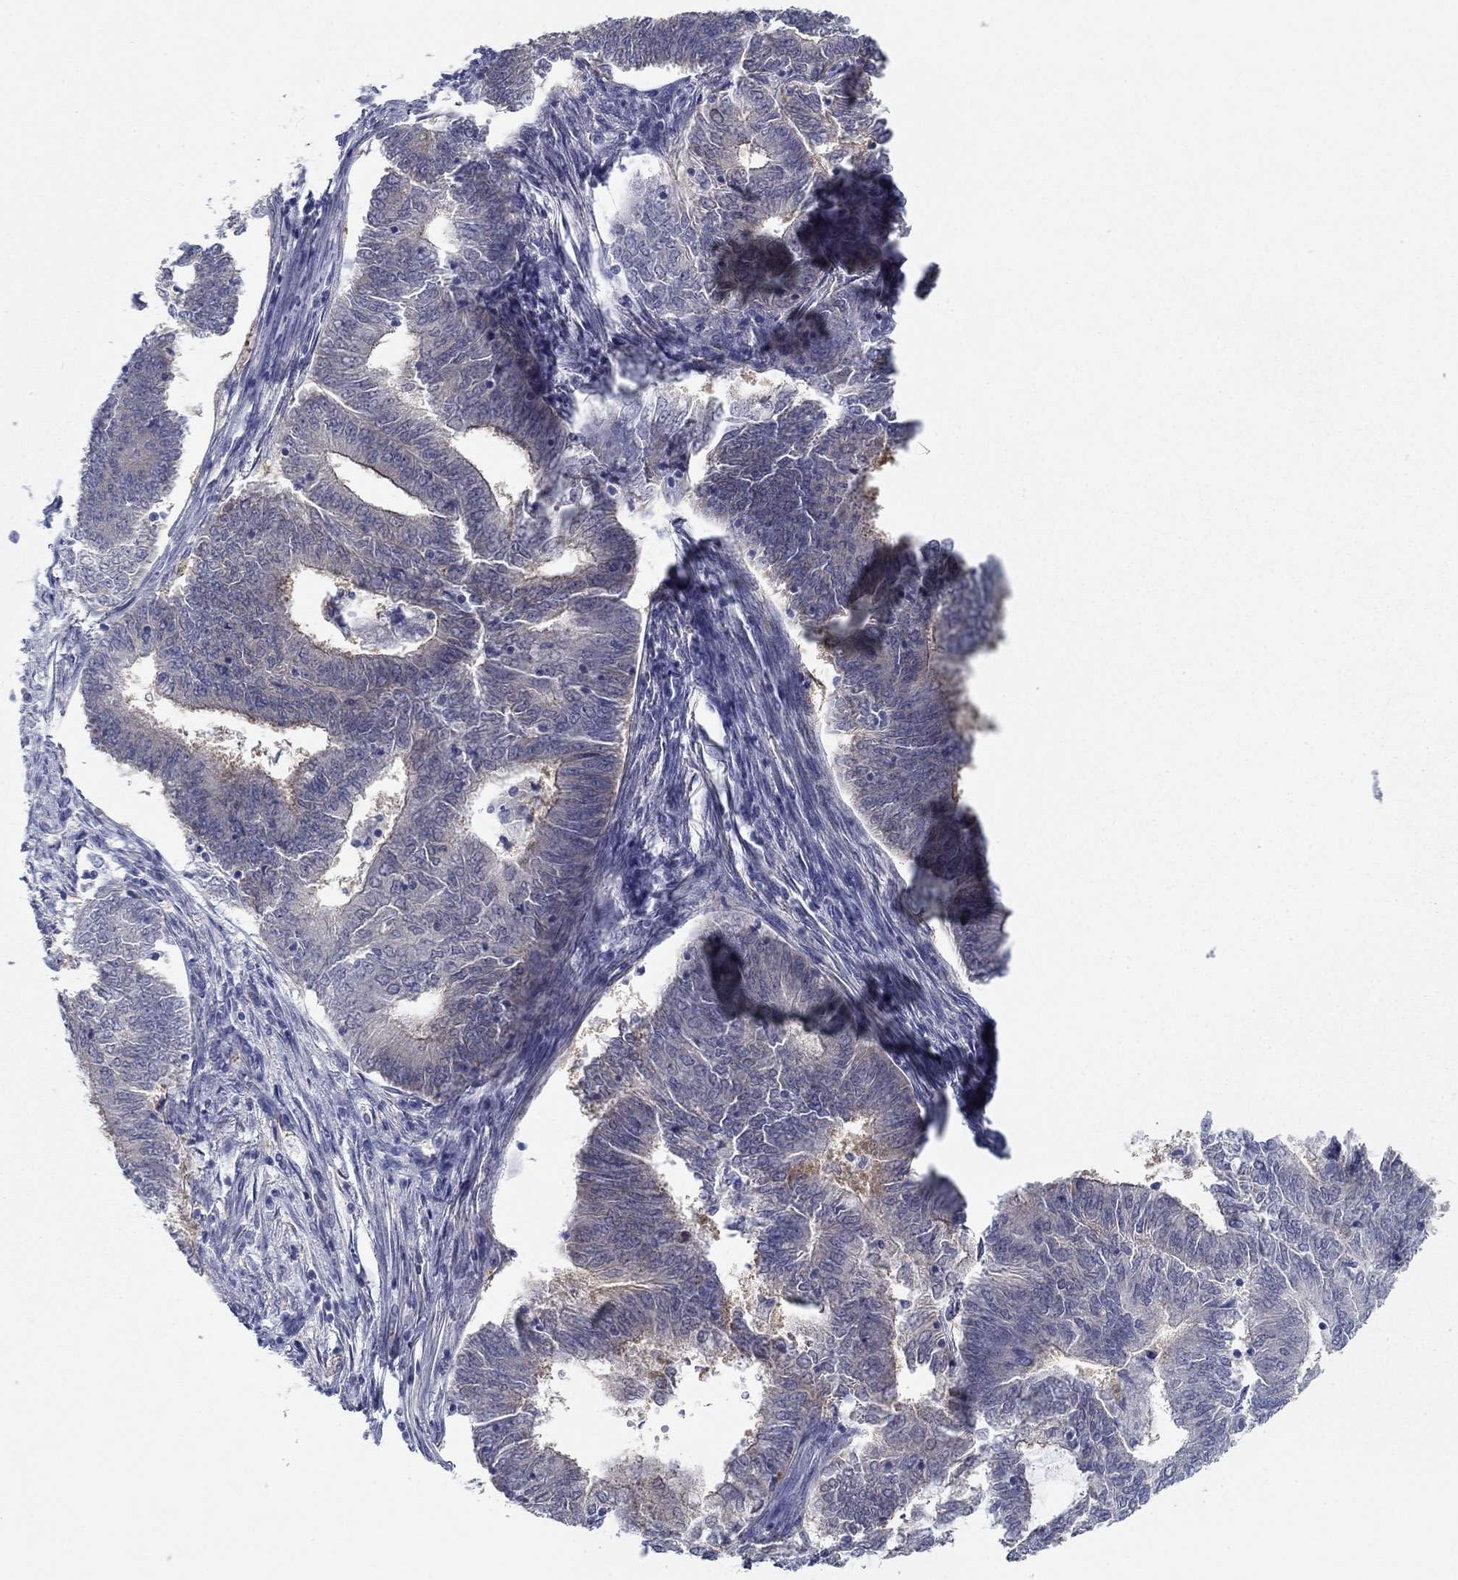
{"staining": {"intensity": "negative", "quantity": "none", "location": "none"}, "tissue": "endometrial cancer", "cell_type": "Tumor cells", "image_type": "cancer", "snomed": [{"axis": "morphology", "description": "Adenocarcinoma, NOS"}, {"axis": "topography", "description": "Endometrium"}], "caption": "Tumor cells show no significant expression in adenocarcinoma (endometrial).", "gene": "PLS1", "patient": {"sex": "female", "age": 62}}